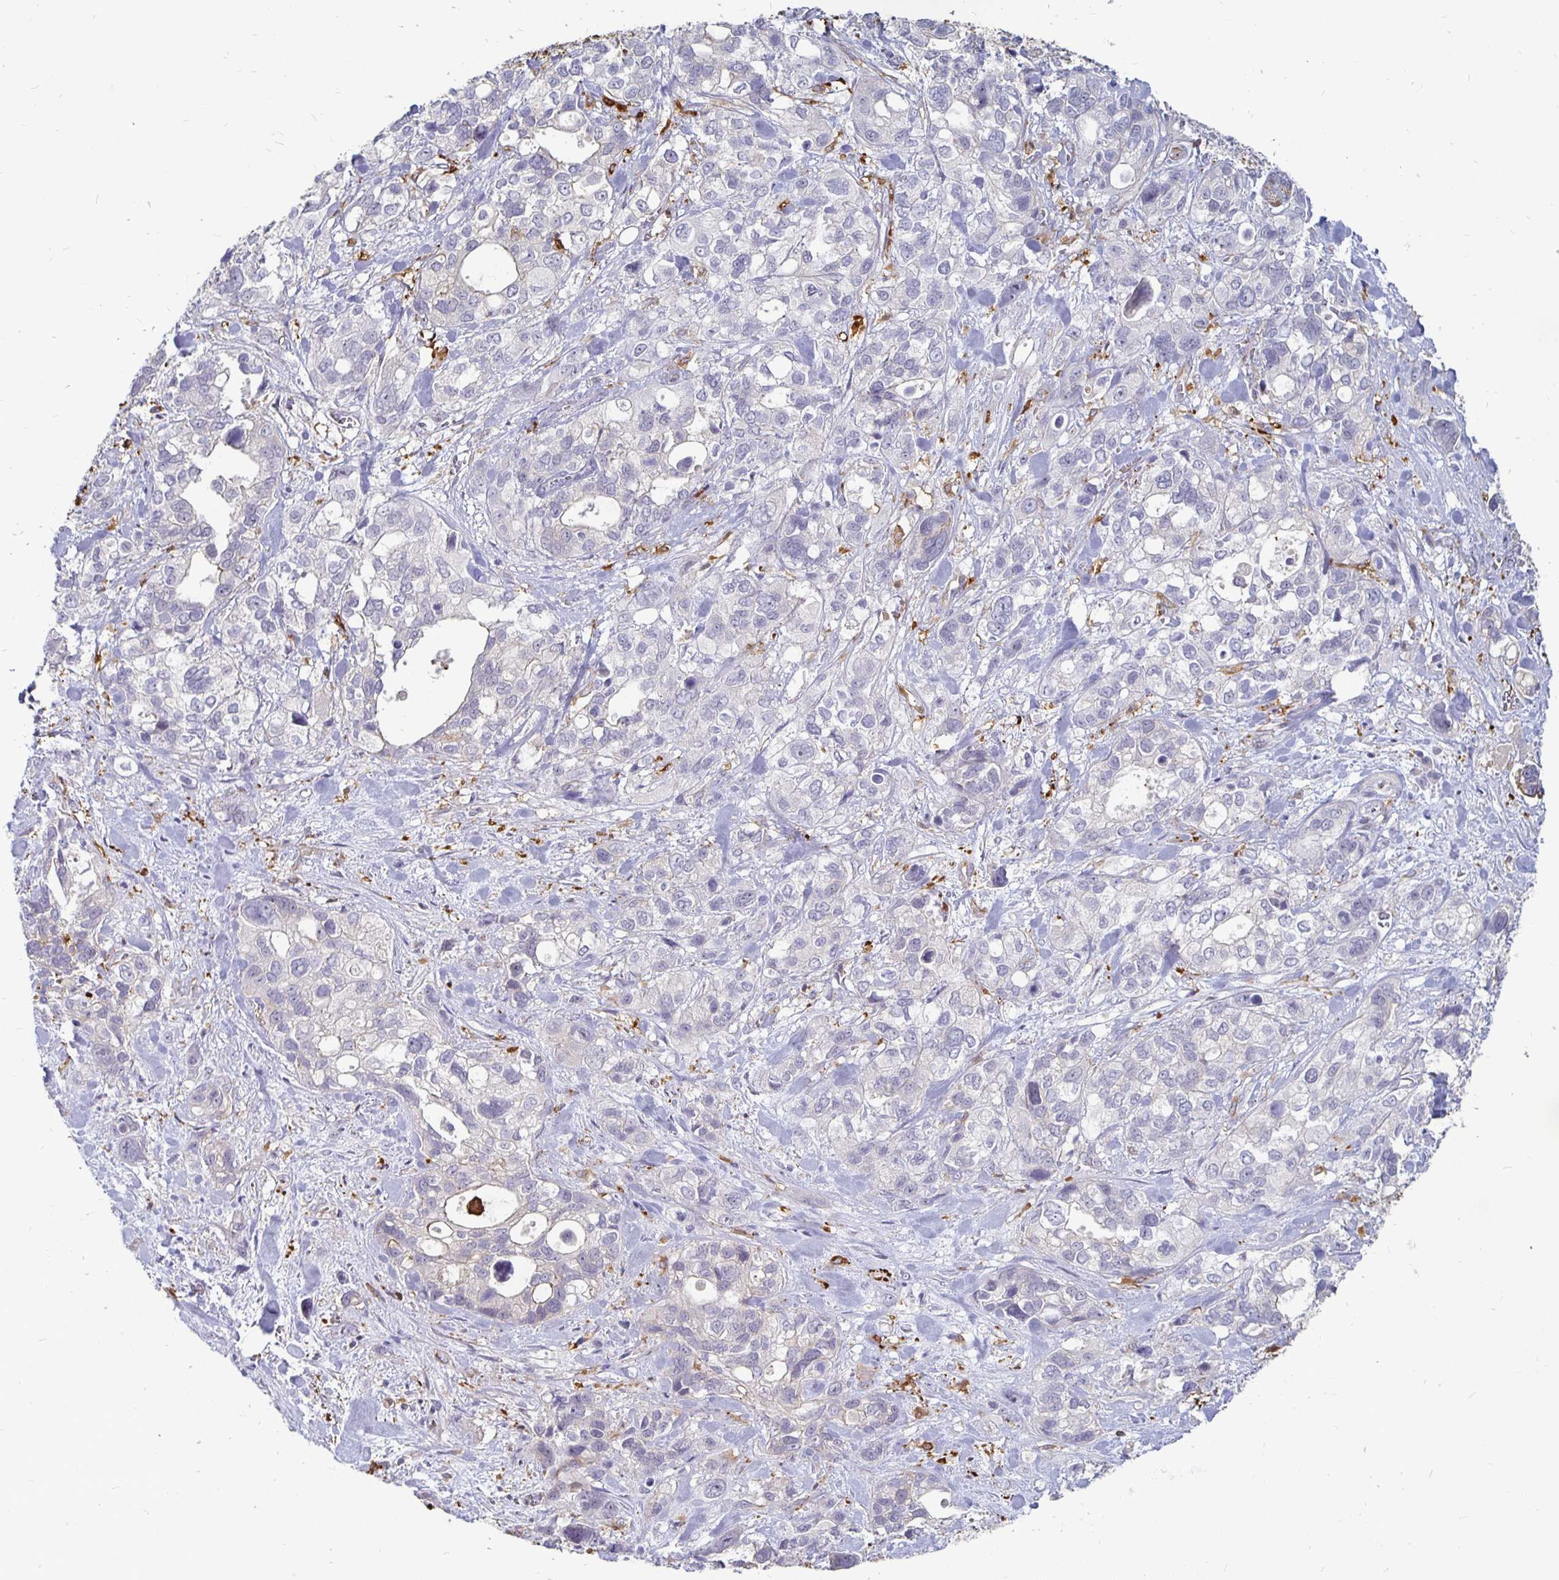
{"staining": {"intensity": "moderate", "quantity": "<25%", "location": "cytoplasmic/membranous"}, "tissue": "stomach cancer", "cell_type": "Tumor cells", "image_type": "cancer", "snomed": [{"axis": "morphology", "description": "Adenocarcinoma, NOS"}, {"axis": "topography", "description": "Stomach, upper"}], "caption": "Stomach cancer (adenocarcinoma) stained with DAB IHC exhibits low levels of moderate cytoplasmic/membranous positivity in approximately <25% of tumor cells. The staining is performed using DAB (3,3'-diaminobenzidine) brown chromogen to label protein expression. The nuclei are counter-stained blue using hematoxylin.", "gene": "CCDC85A", "patient": {"sex": "female", "age": 81}}